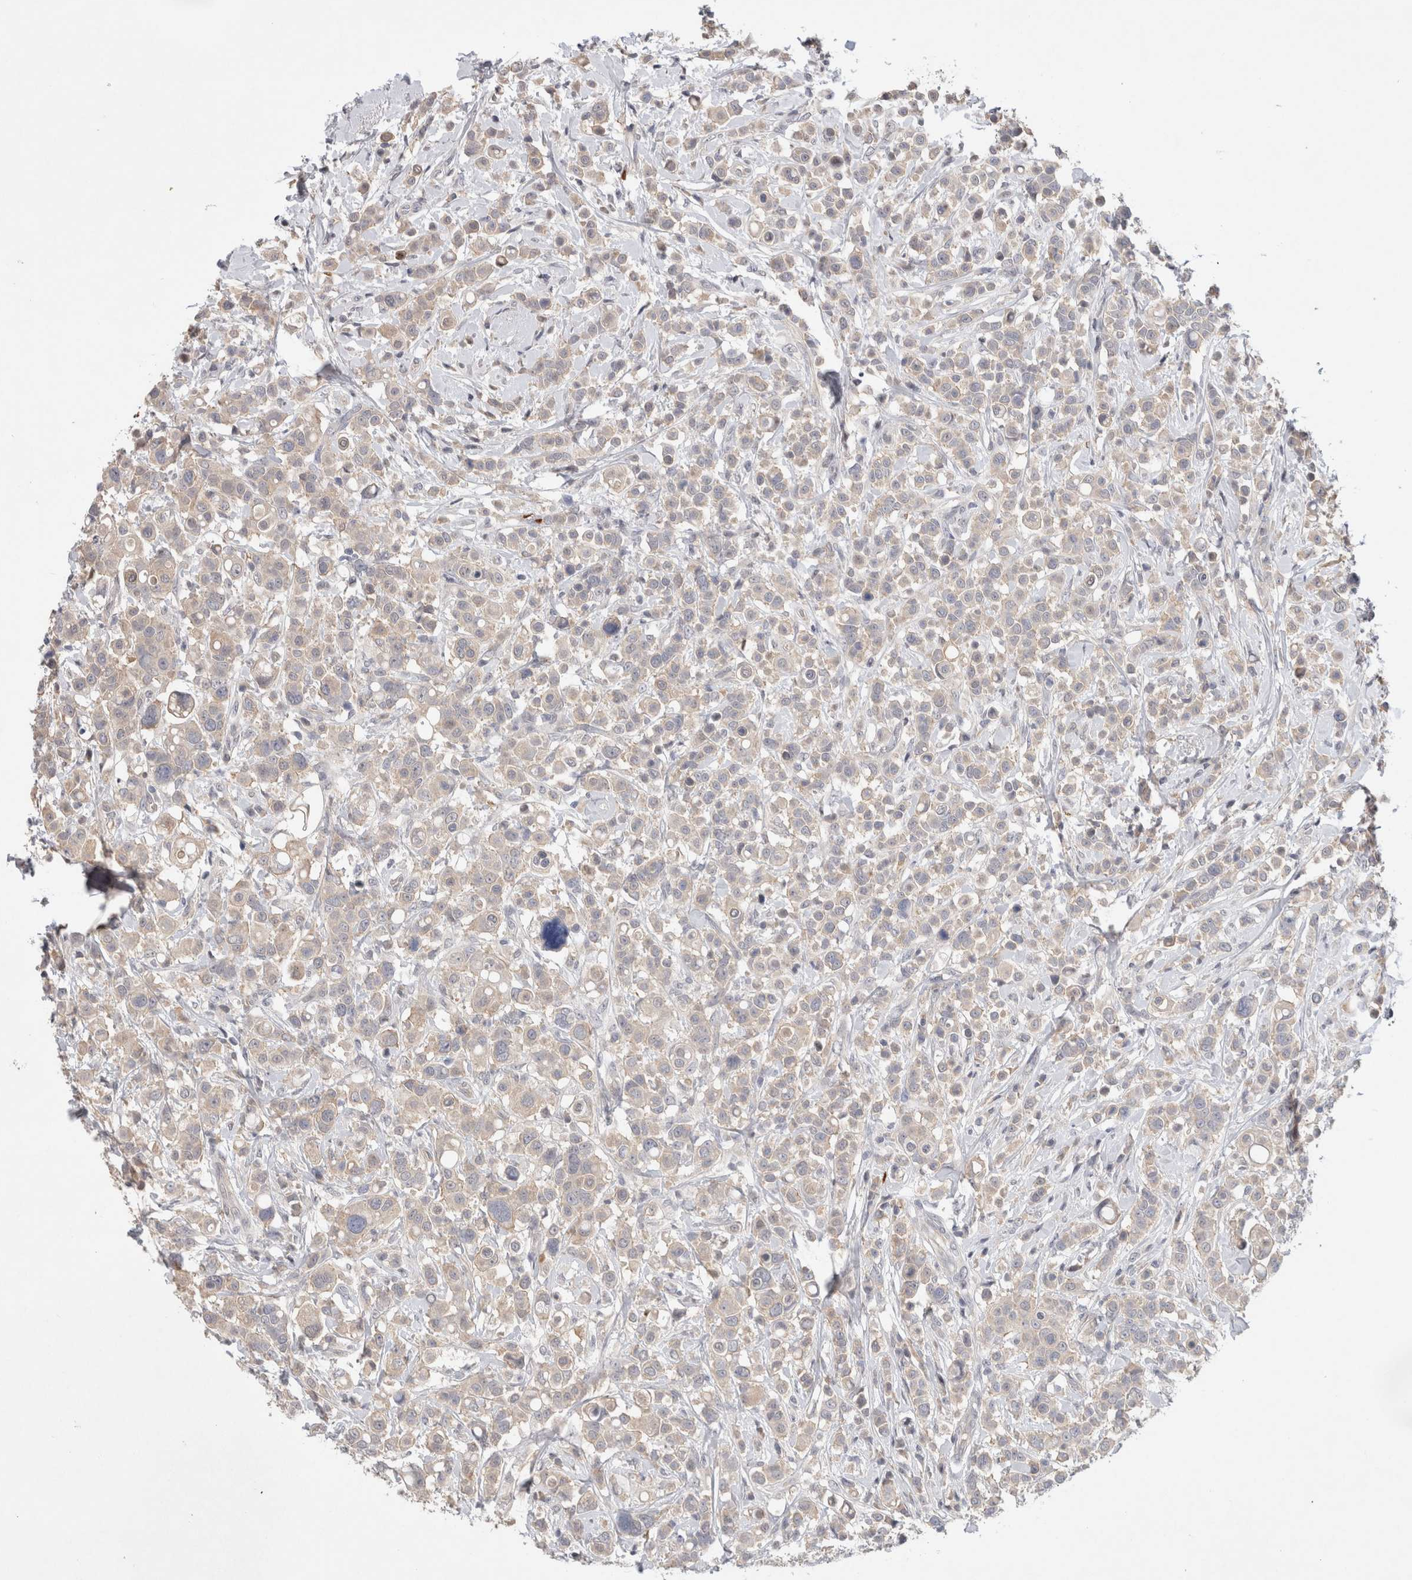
{"staining": {"intensity": "weak", "quantity": ">75%", "location": "cytoplasmic/membranous"}, "tissue": "breast cancer", "cell_type": "Tumor cells", "image_type": "cancer", "snomed": [{"axis": "morphology", "description": "Duct carcinoma"}, {"axis": "topography", "description": "Breast"}], "caption": "High-magnification brightfield microscopy of breast invasive ductal carcinoma stained with DAB (brown) and counterstained with hematoxylin (blue). tumor cells exhibit weak cytoplasmic/membranous positivity is present in approximately>75% of cells.", "gene": "CERS3", "patient": {"sex": "female", "age": 27}}